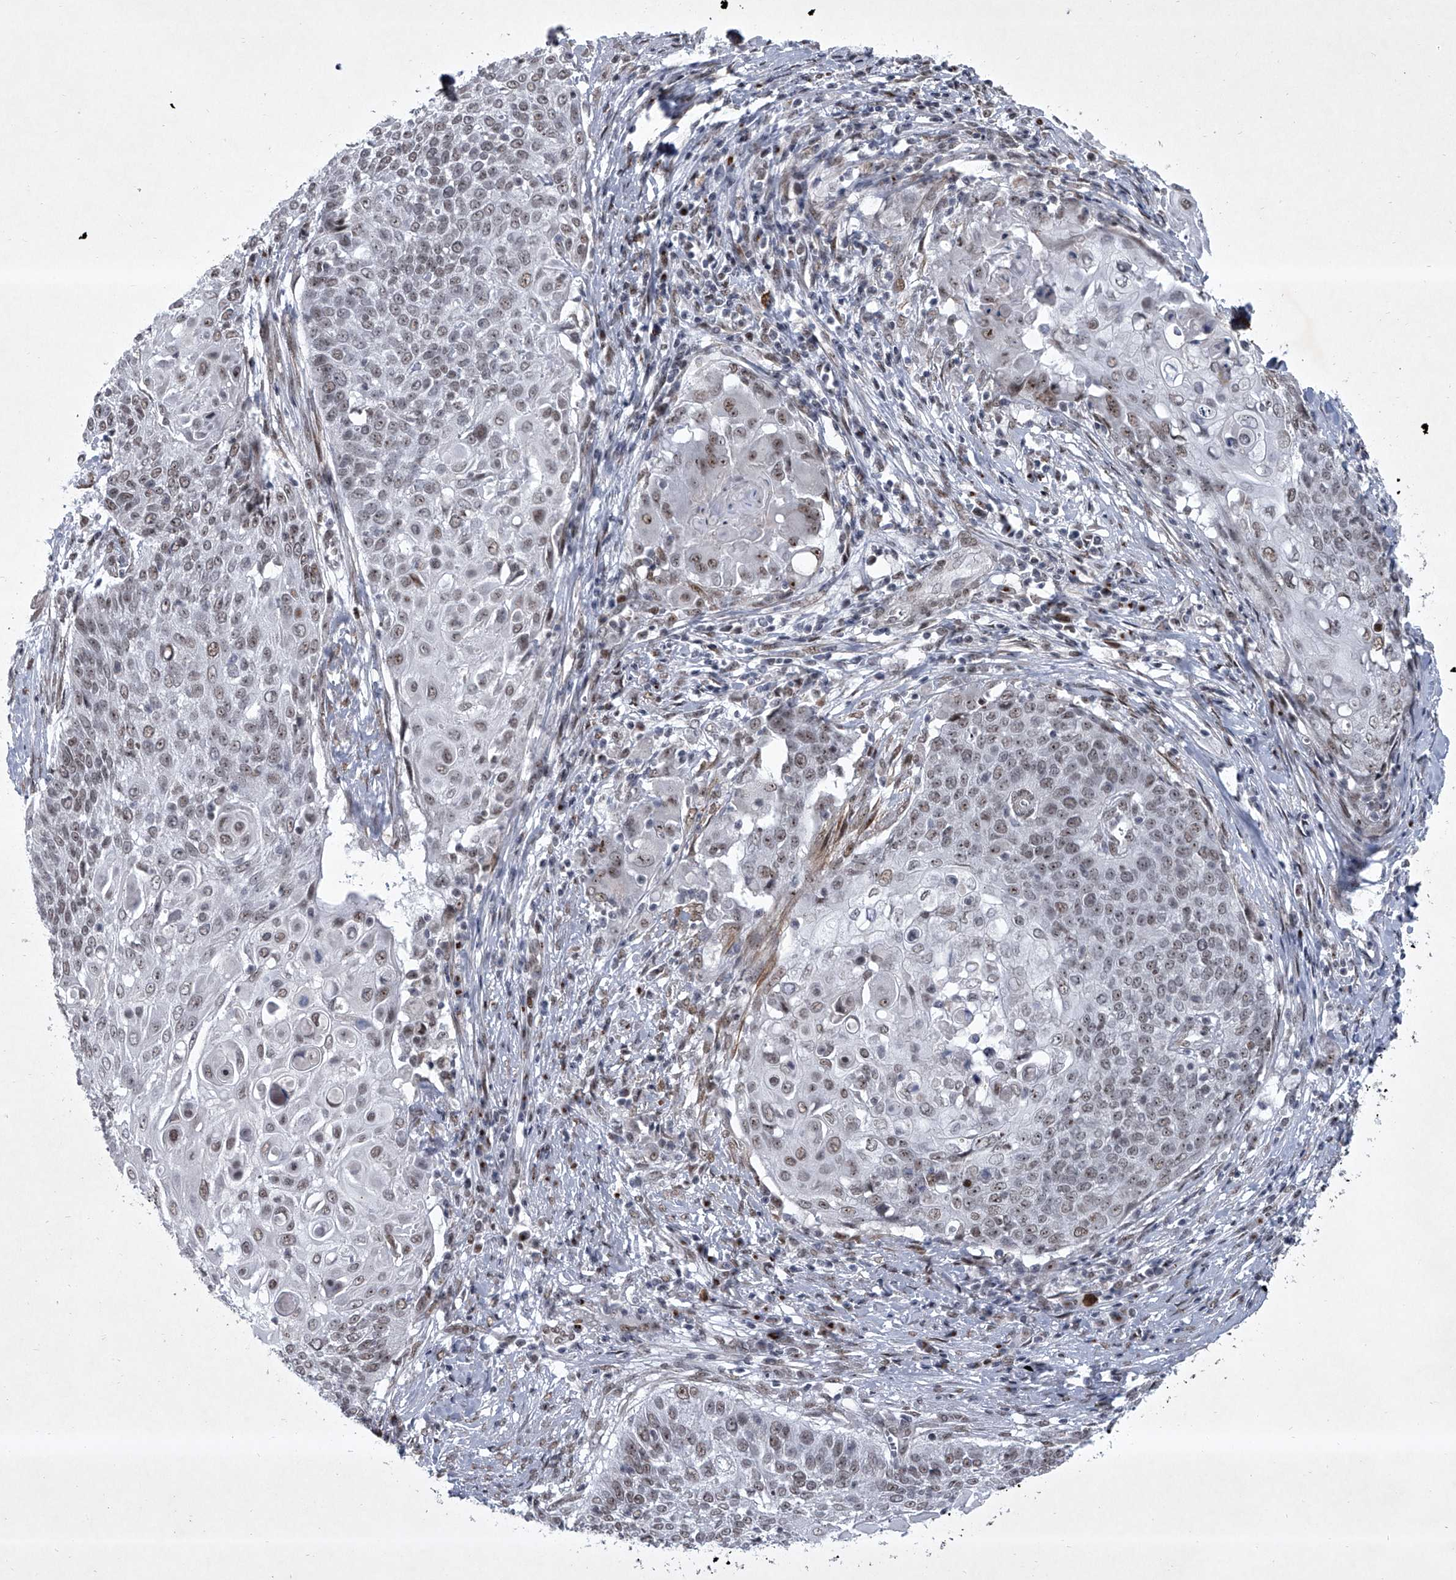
{"staining": {"intensity": "weak", "quantity": ">75%", "location": "nuclear"}, "tissue": "cervical cancer", "cell_type": "Tumor cells", "image_type": "cancer", "snomed": [{"axis": "morphology", "description": "Squamous cell carcinoma, NOS"}, {"axis": "topography", "description": "Cervix"}], "caption": "About >75% of tumor cells in cervical cancer (squamous cell carcinoma) display weak nuclear protein expression as visualized by brown immunohistochemical staining.", "gene": "MLLT1", "patient": {"sex": "female", "age": 39}}